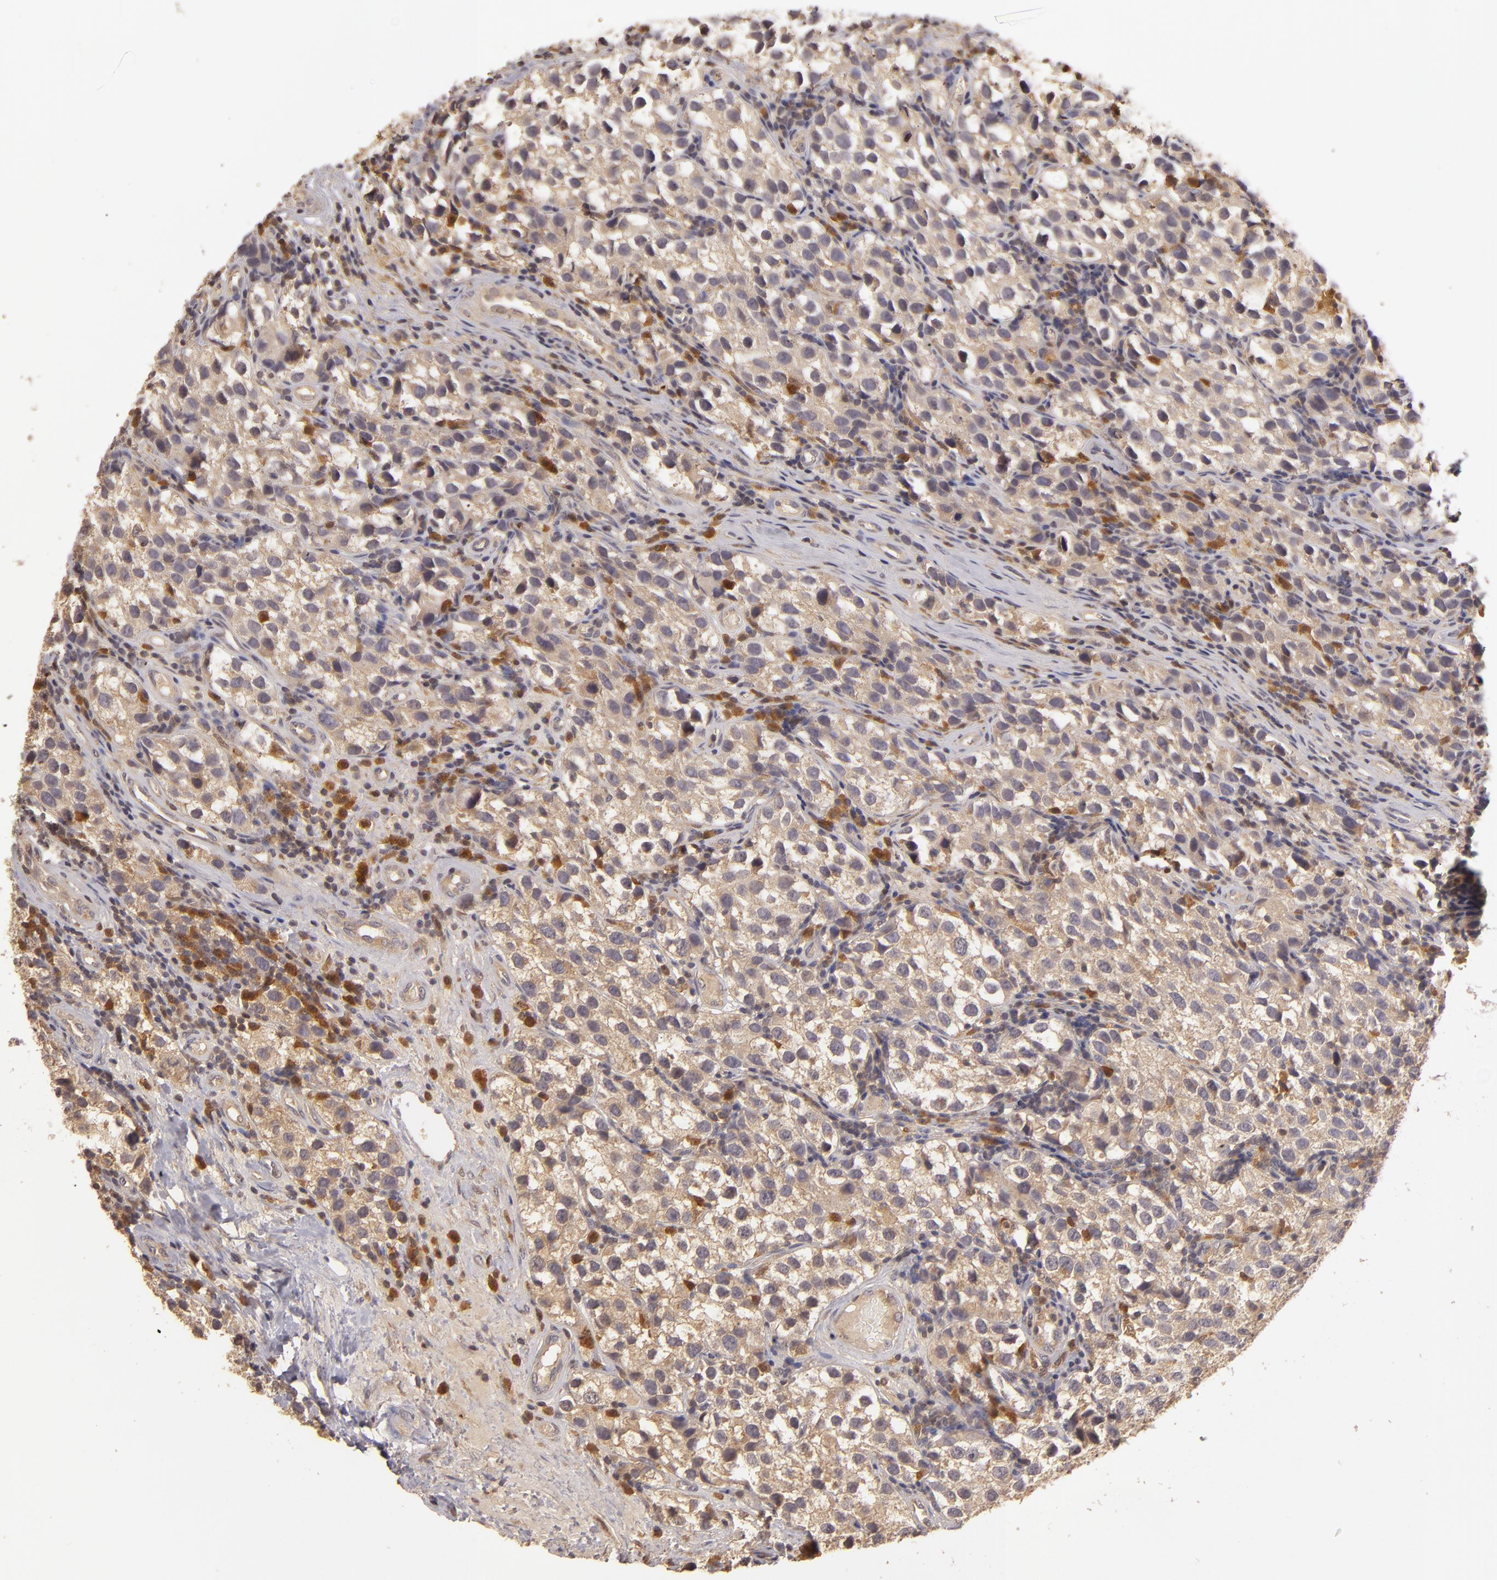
{"staining": {"intensity": "moderate", "quantity": ">75%", "location": "cytoplasmic/membranous"}, "tissue": "testis cancer", "cell_type": "Tumor cells", "image_type": "cancer", "snomed": [{"axis": "morphology", "description": "Seminoma, NOS"}, {"axis": "topography", "description": "Testis"}], "caption": "Tumor cells display medium levels of moderate cytoplasmic/membranous staining in about >75% of cells in testis seminoma.", "gene": "PRKCD", "patient": {"sex": "male", "age": 39}}